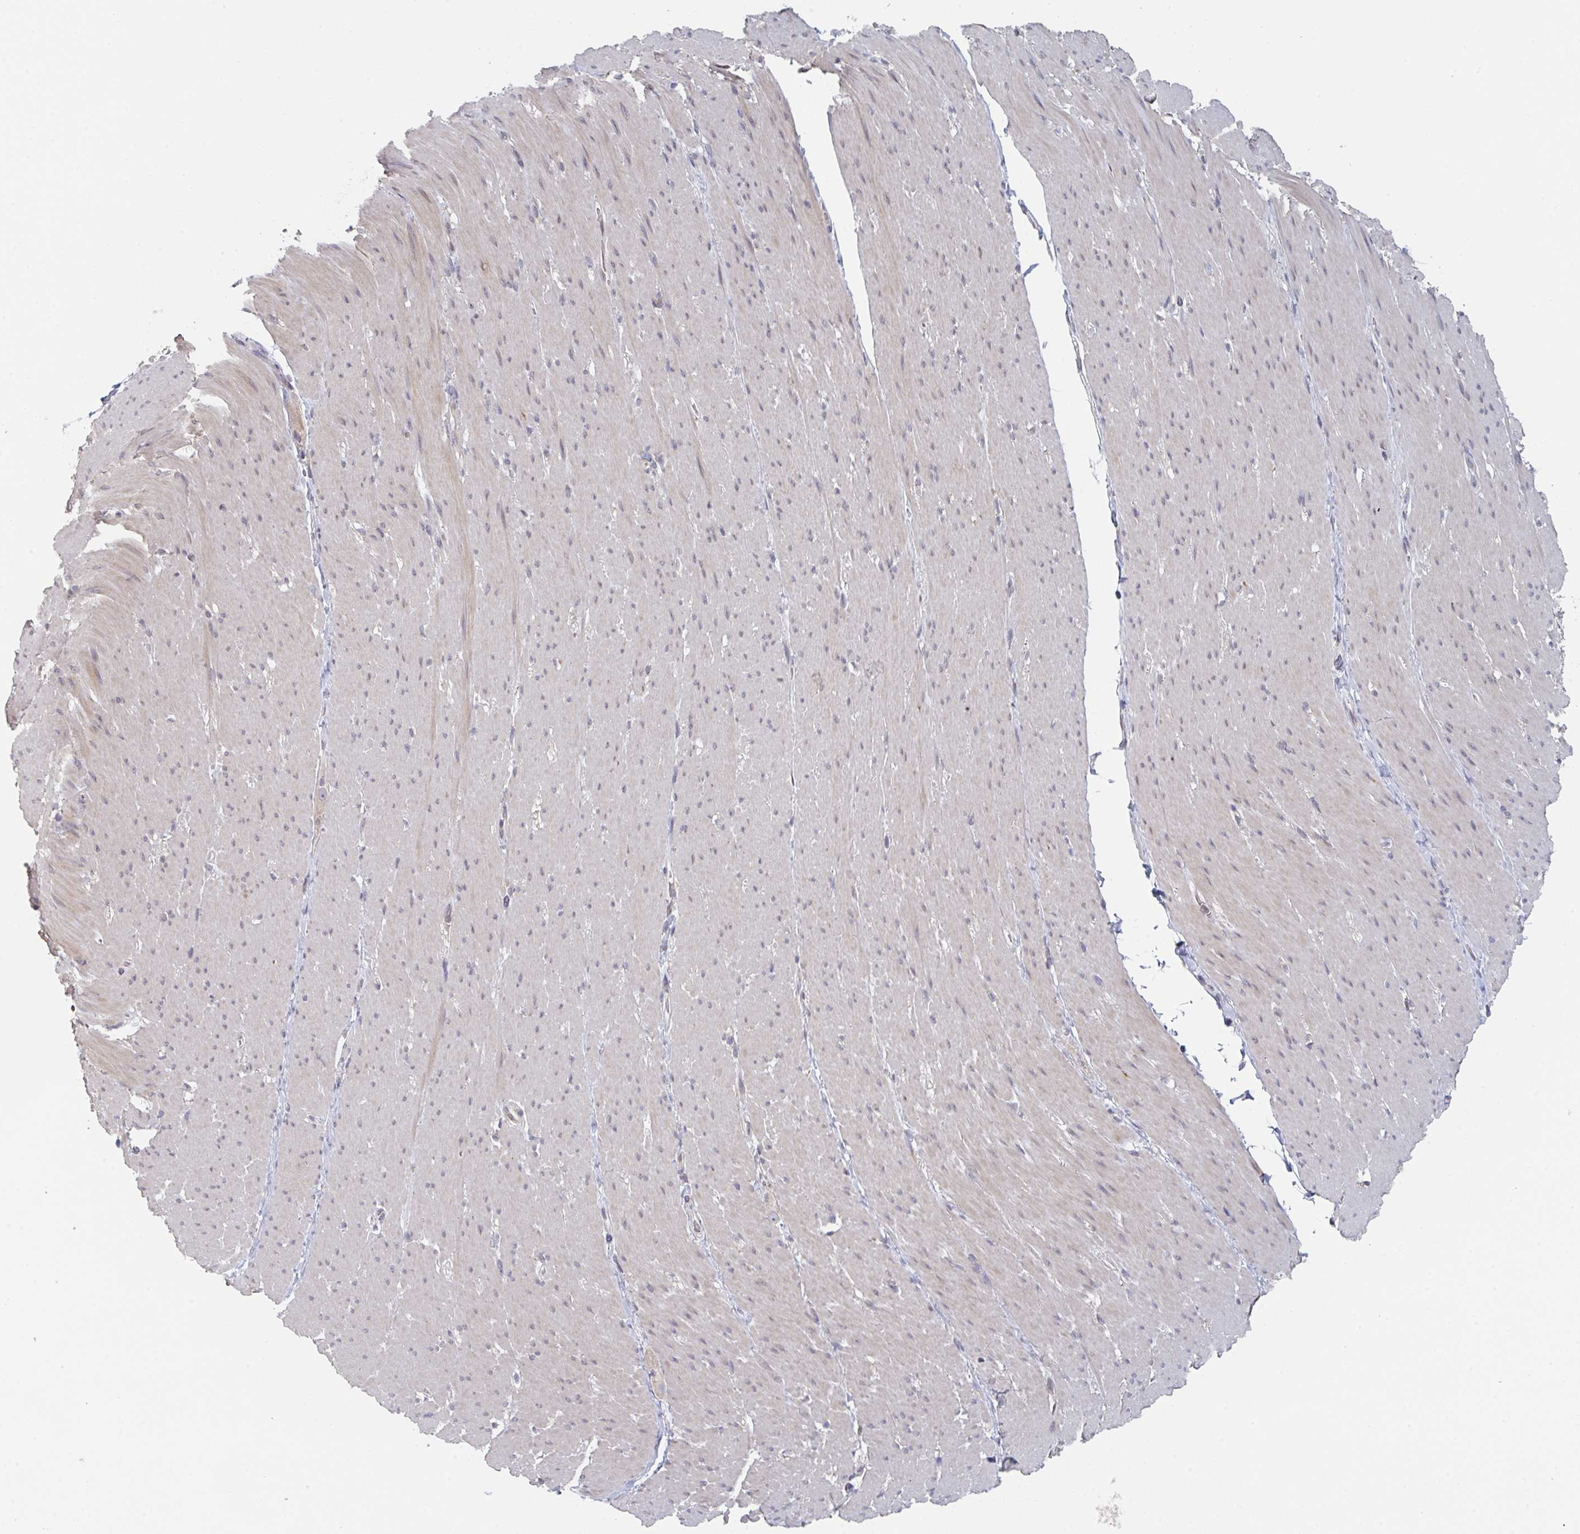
{"staining": {"intensity": "weak", "quantity": "<25%", "location": "cytoplasmic/membranous"}, "tissue": "smooth muscle", "cell_type": "Smooth muscle cells", "image_type": "normal", "snomed": [{"axis": "morphology", "description": "Normal tissue, NOS"}, {"axis": "topography", "description": "Smooth muscle"}, {"axis": "topography", "description": "Rectum"}], "caption": "Smooth muscle cells are negative for brown protein staining in unremarkable smooth muscle. (Stains: DAB (3,3'-diaminobenzidine) immunohistochemistry with hematoxylin counter stain, Microscopy: brightfield microscopy at high magnification).", "gene": "ELOVL1", "patient": {"sex": "male", "age": 53}}